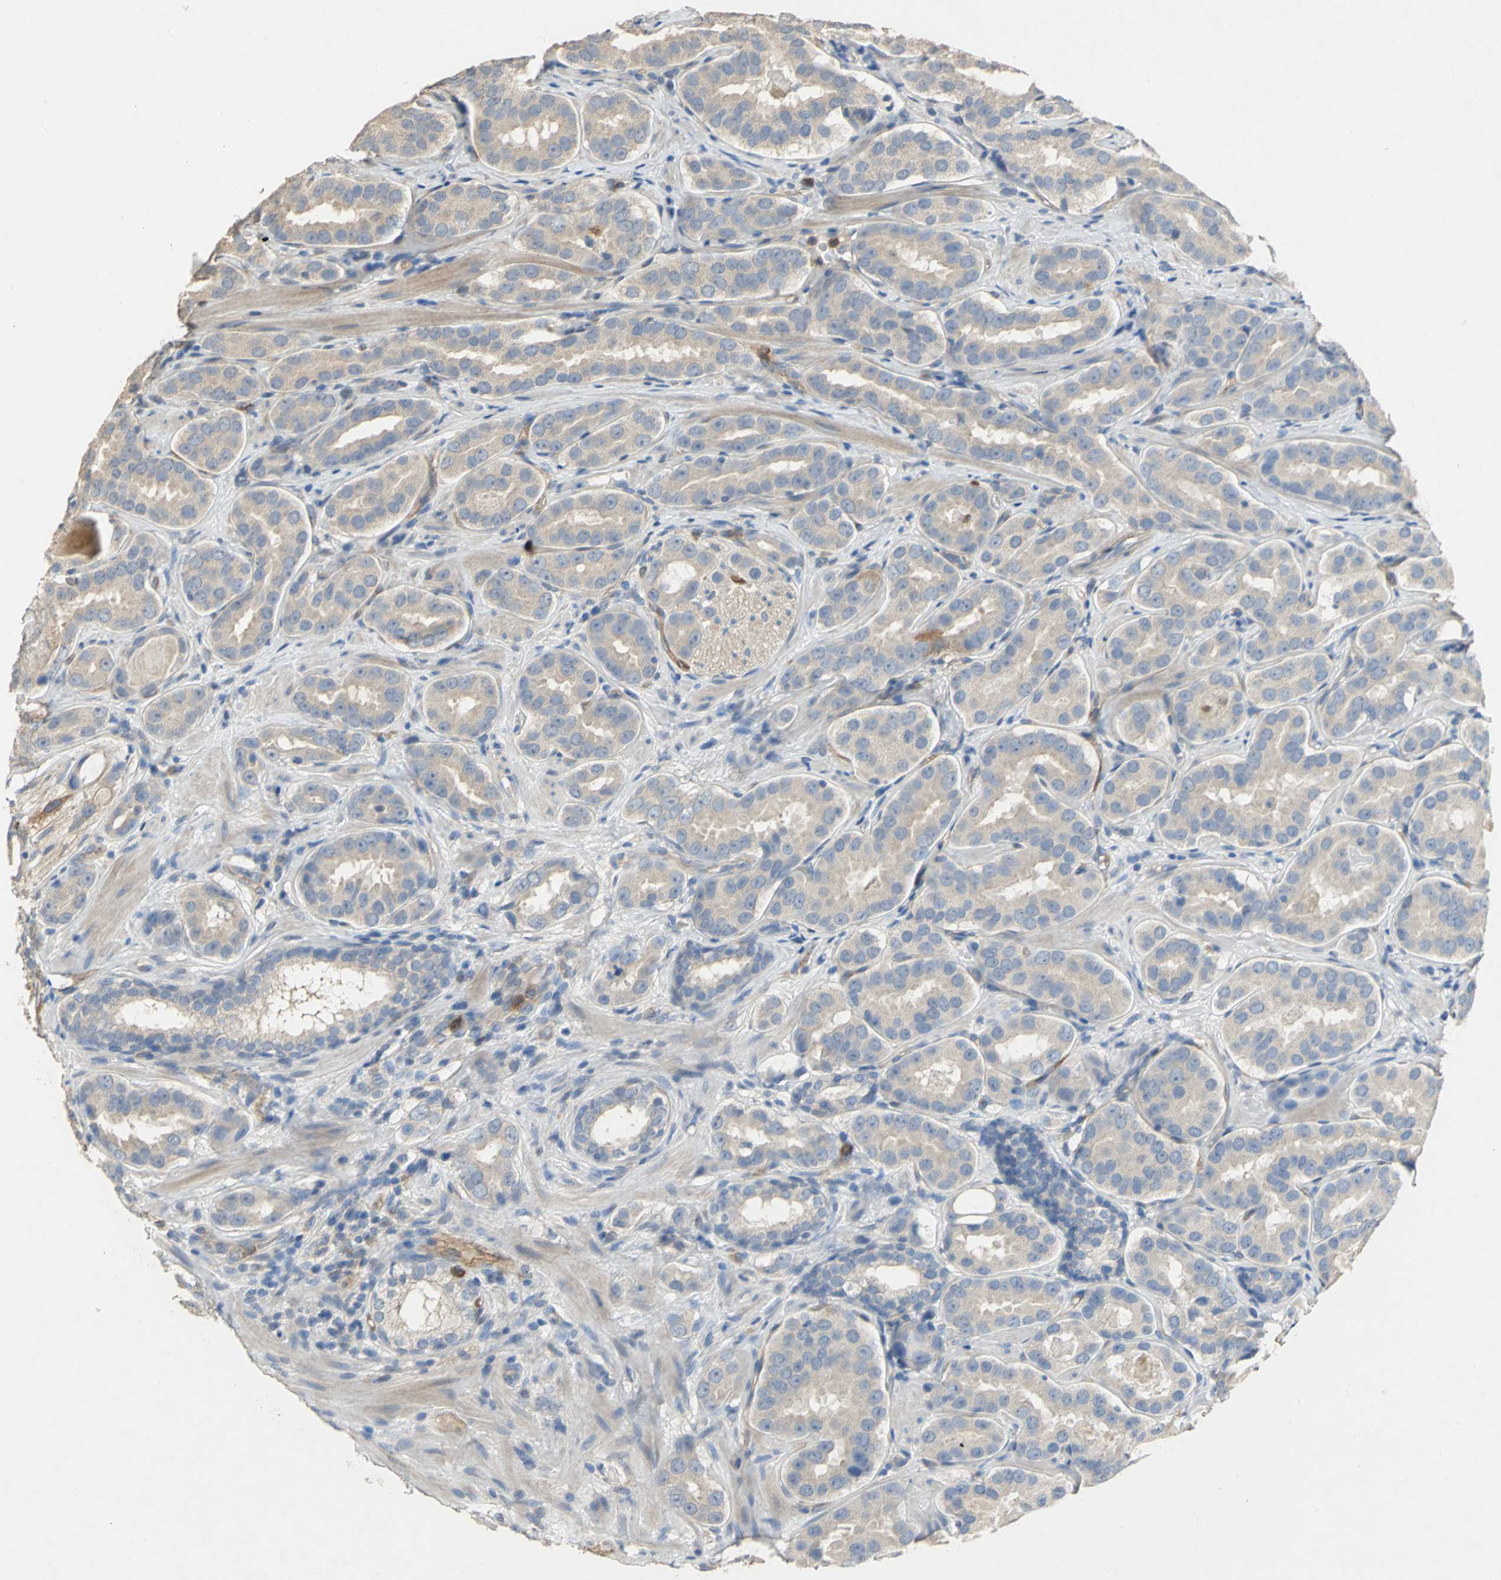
{"staining": {"intensity": "weak", "quantity": ">75%", "location": "cytoplasmic/membranous"}, "tissue": "prostate cancer", "cell_type": "Tumor cells", "image_type": "cancer", "snomed": [{"axis": "morphology", "description": "Adenocarcinoma, Low grade"}, {"axis": "topography", "description": "Prostate"}], "caption": "Immunohistochemical staining of prostate cancer demonstrates low levels of weak cytoplasmic/membranous staining in about >75% of tumor cells. (brown staining indicates protein expression, while blue staining denotes nuclei).", "gene": "DLGAP5", "patient": {"sex": "male", "age": 59}}